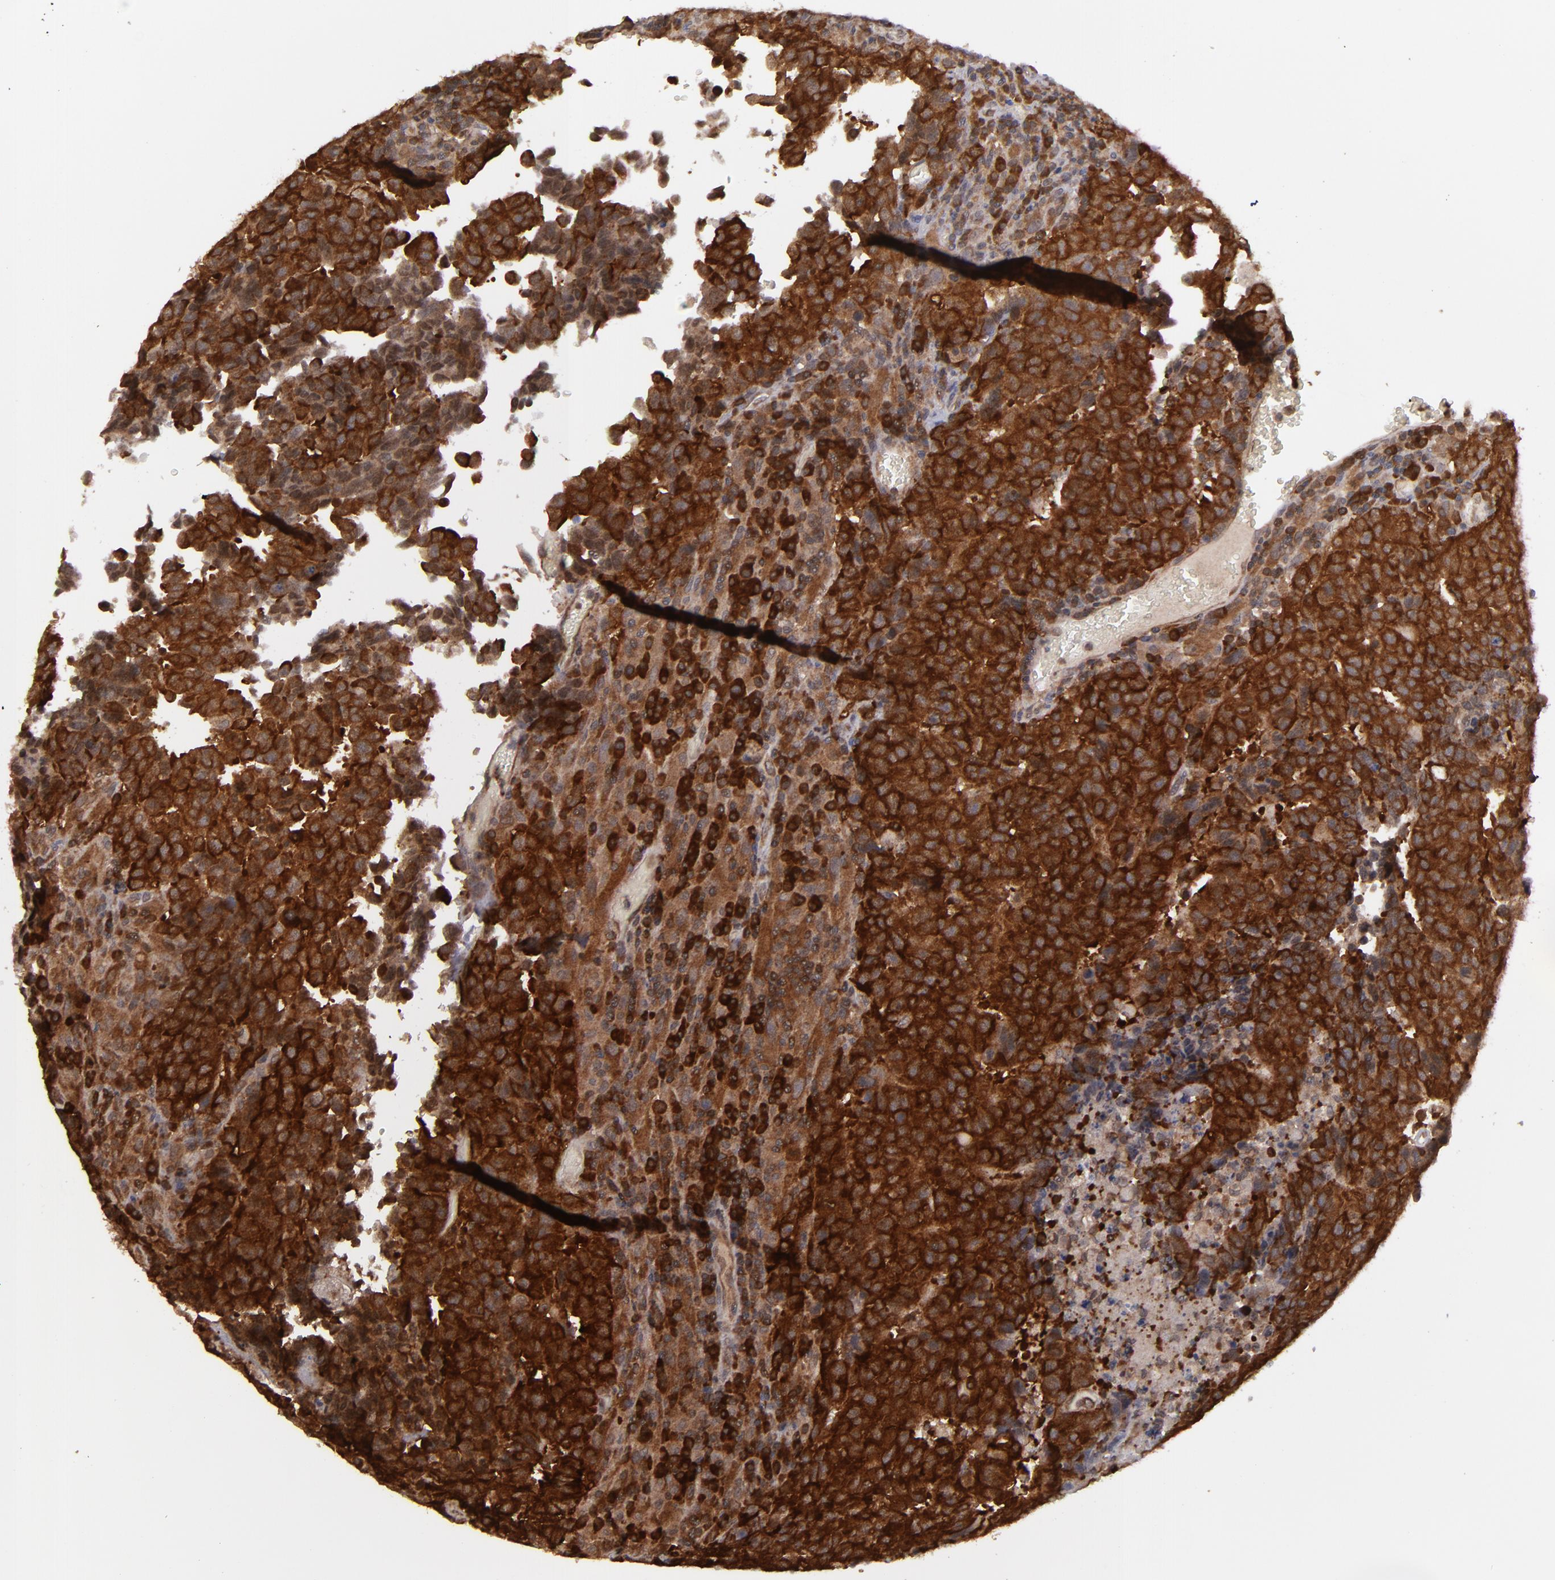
{"staining": {"intensity": "strong", "quantity": ">75%", "location": "cytoplasmic/membranous"}, "tissue": "testis cancer", "cell_type": "Tumor cells", "image_type": "cancer", "snomed": [{"axis": "morphology", "description": "Necrosis, NOS"}, {"axis": "morphology", "description": "Carcinoma, Embryonal, NOS"}, {"axis": "topography", "description": "Testis"}], "caption": "Tumor cells exhibit high levels of strong cytoplasmic/membranous staining in approximately >75% of cells in testis cancer (embryonal carcinoma).", "gene": "MAPK3", "patient": {"sex": "male", "age": 19}}